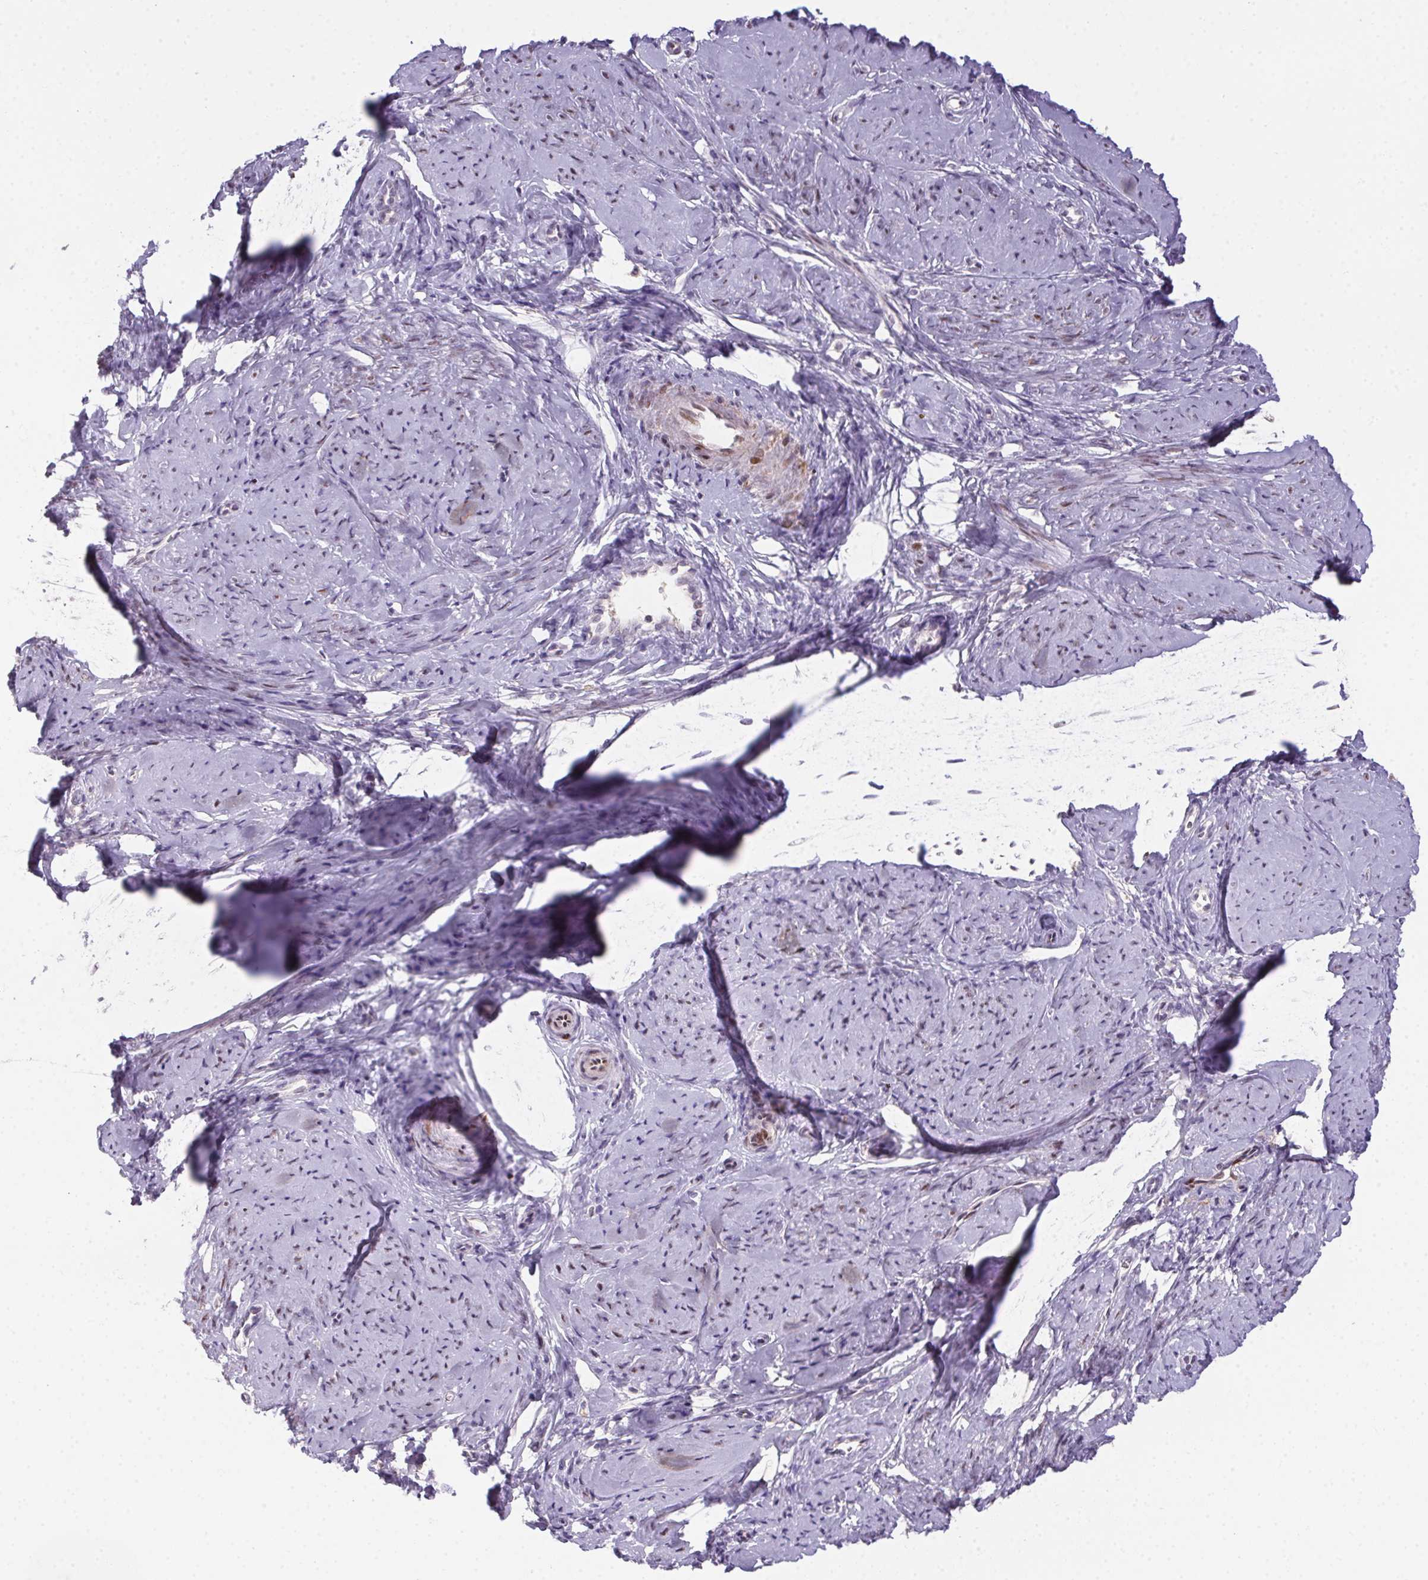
{"staining": {"intensity": "moderate", "quantity": "25%-75%", "location": "nuclear"}, "tissue": "smooth muscle", "cell_type": "Smooth muscle cells", "image_type": "normal", "snomed": [{"axis": "morphology", "description": "Normal tissue, NOS"}, {"axis": "topography", "description": "Smooth muscle"}], "caption": "This is a photomicrograph of immunohistochemistry (IHC) staining of unremarkable smooth muscle, which shows moderate staining in the nuclear of smooth muscle cells.", "gene": "SP9", "patient": {"sex": "female", "age": 48}}